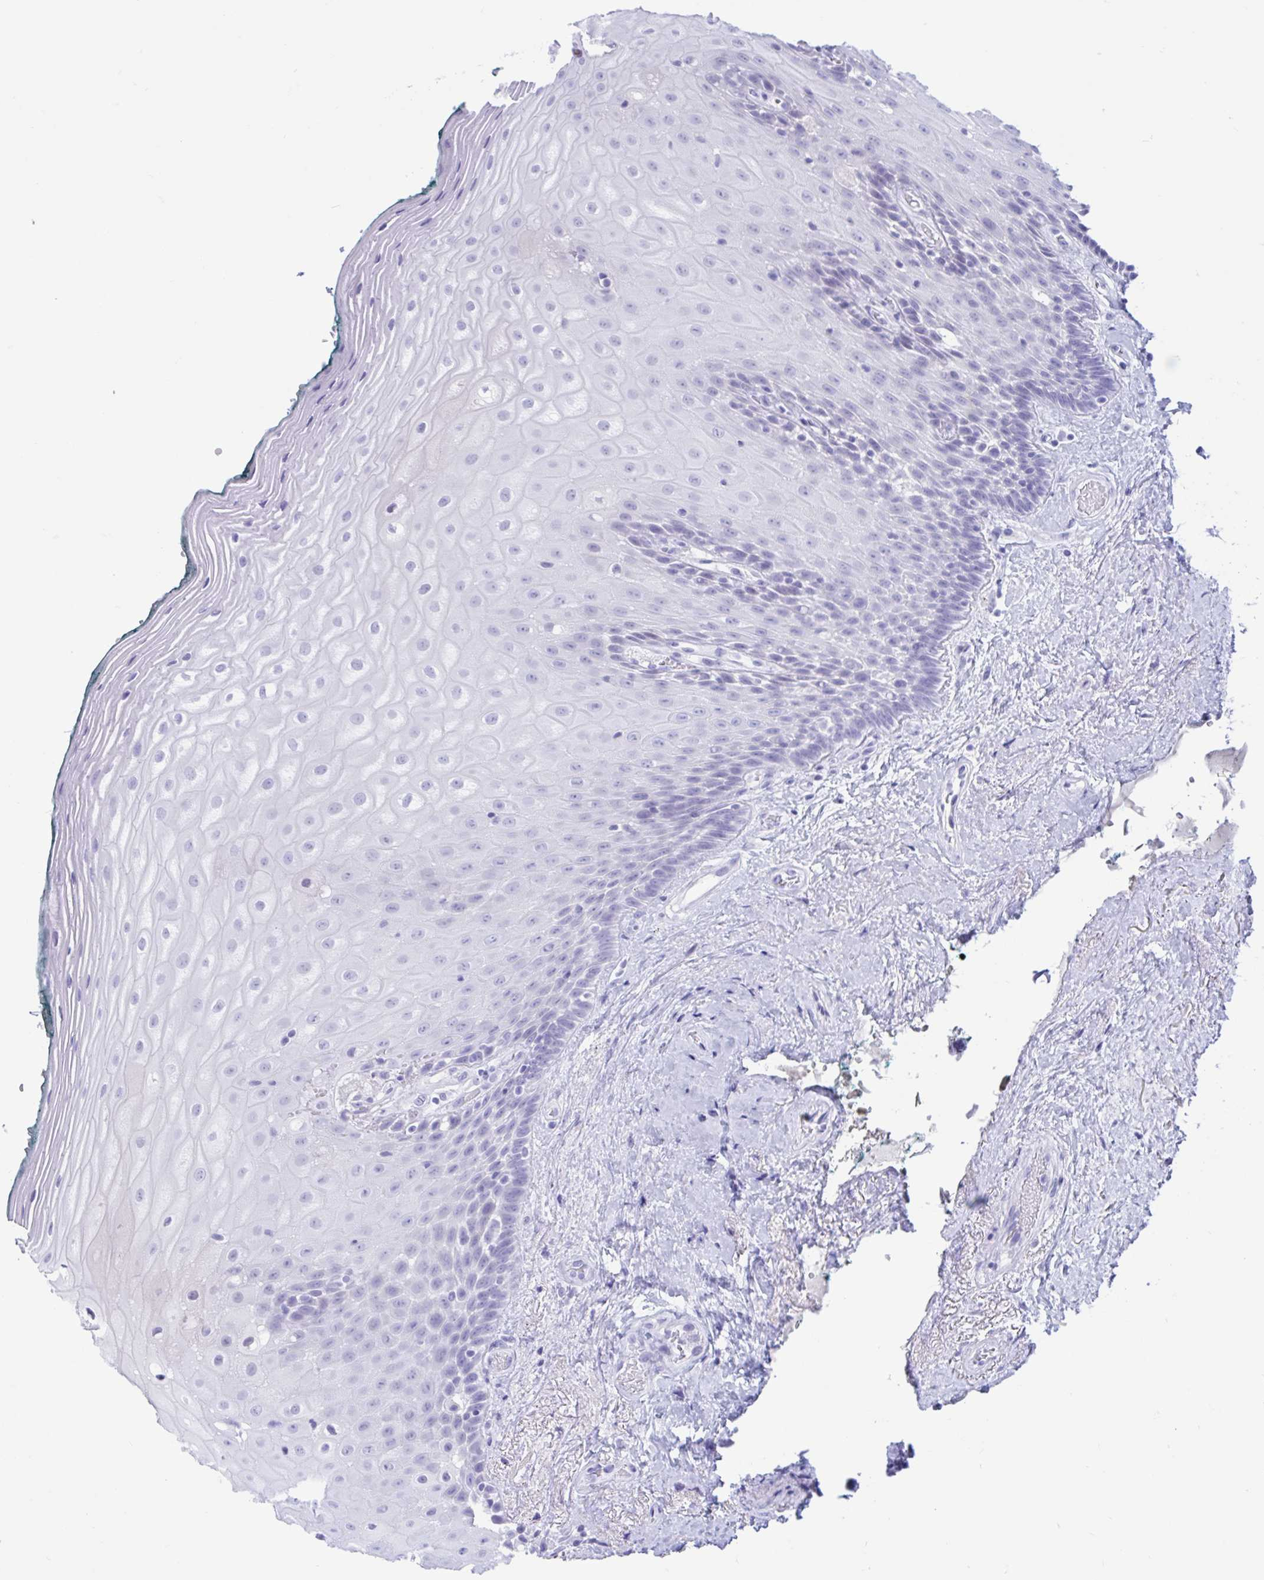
{"staining": {"intensity": "negative", "quantity": "none", "location": "none"}, "tissue": "oral mucosa", "cell_type": "Squamous epithelial cells", "image_type": "normal", "snomed": [{"axis": "morphology", "description": "Normal tissue, NOS"}, {"axis": "morphology", "description": "Squamous cell carcinoma, NOS"}, {"axis": "topography", "description": "Oral tissue"}, {"axis": "topography", "description": "Head-Neck"}], "caption": "Squamous epithelial cells show no significant expression in normal oral mucosa.", "gene": "TMEM35A", "patient": {"sex": "male", "age": 64}}